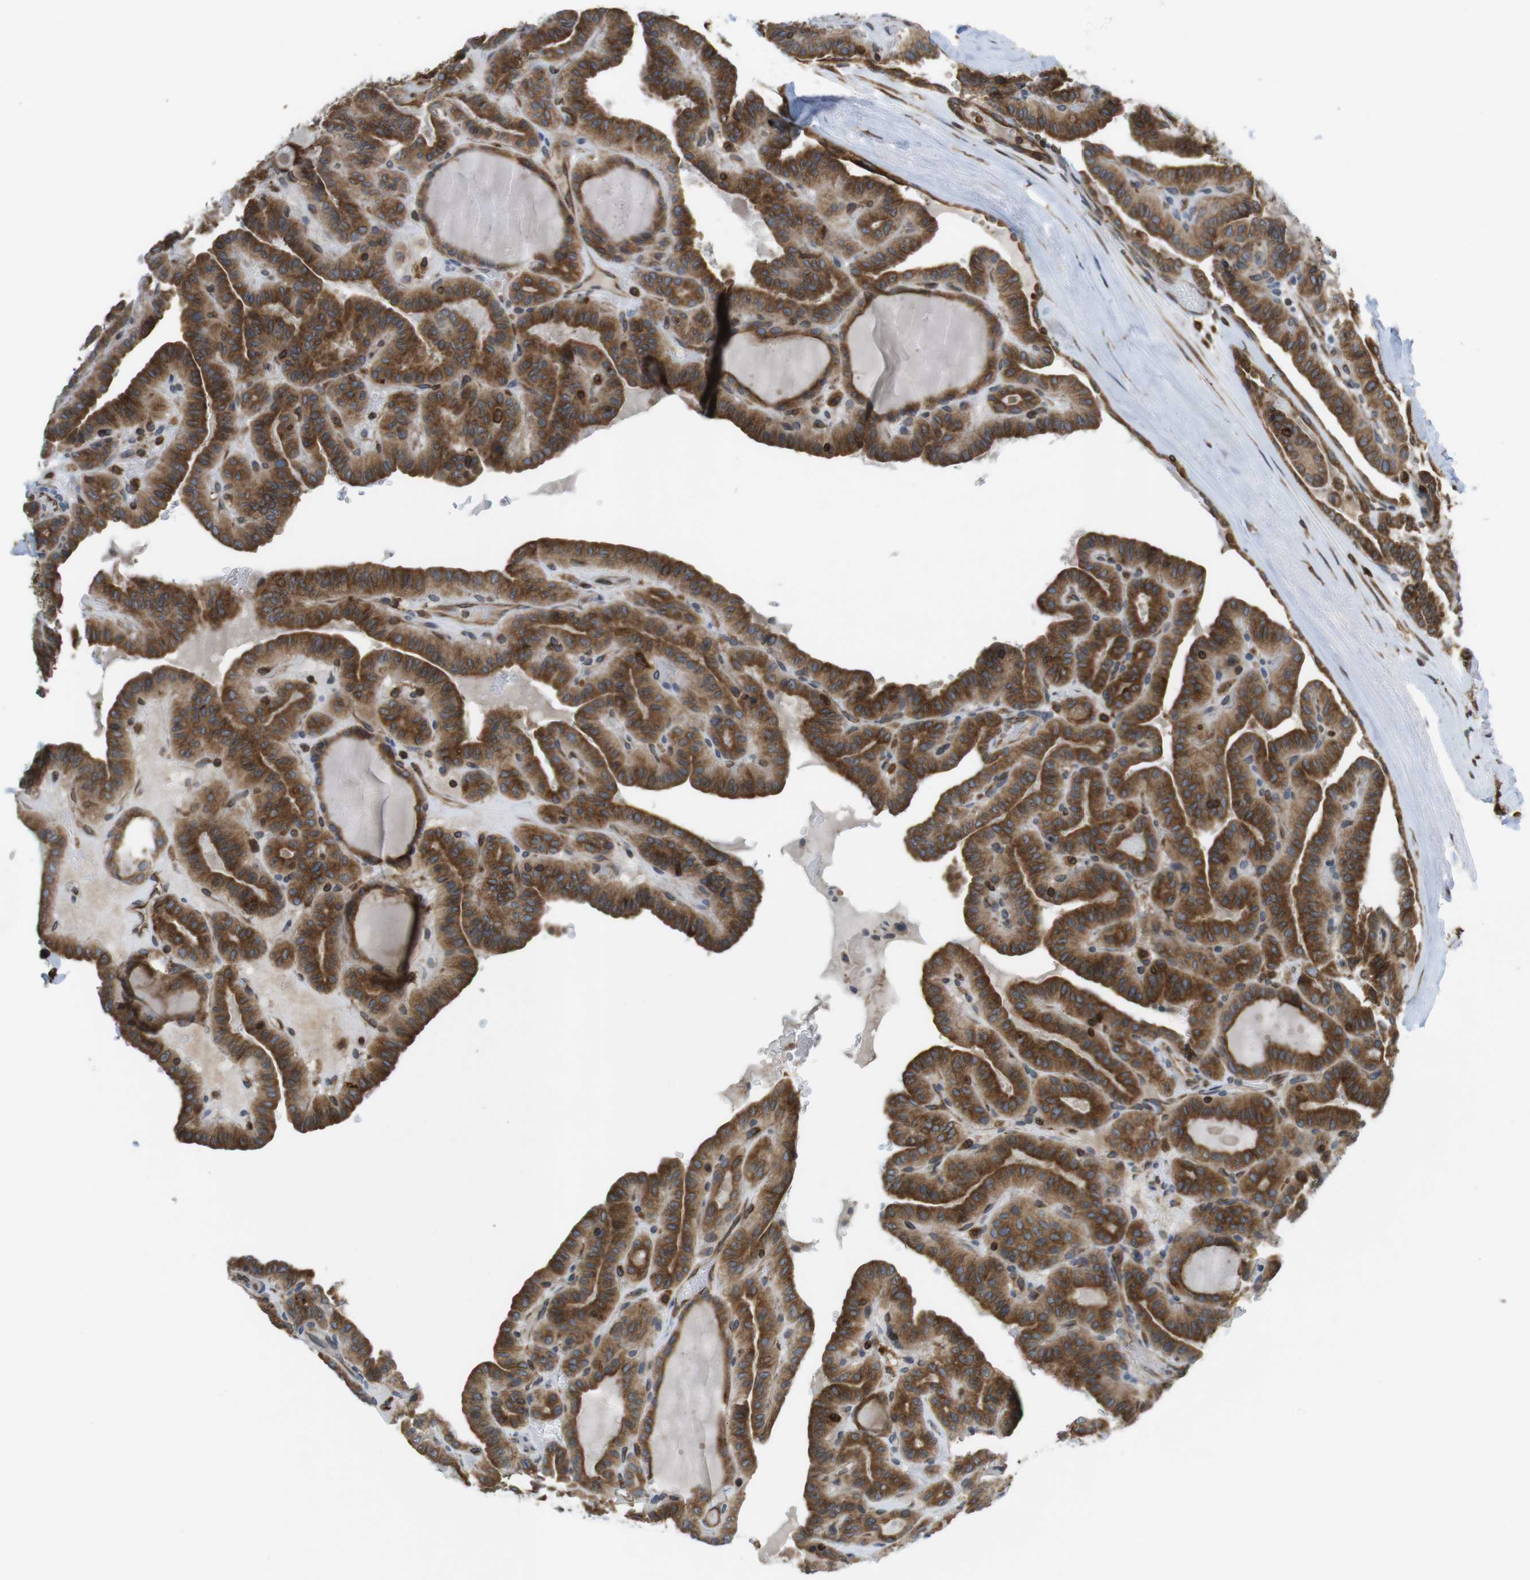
{"staining": {"intensity": "strong", "quantity": ">75%", "location": "cytoplasmic/membranous"}, "tissue": "thyroid cancer", "cell_type": "Tumor cells", "image_type": "cancer", "snomed": [{"axis": "morphology", "description": "Papillary adenocarcinoma, NOS"}, {"axis": "topography", "description": "Thyroid gland"}], "caption": "Human thyroid cancer (papillary adenocarcinoma) stained with a brown dye reveals strong cytoplasmic/membranous positive expression in approximately >75% of tumor cells.", "gene": "ARL6IP5", "patient": {"sex": "male", "age": 77}}